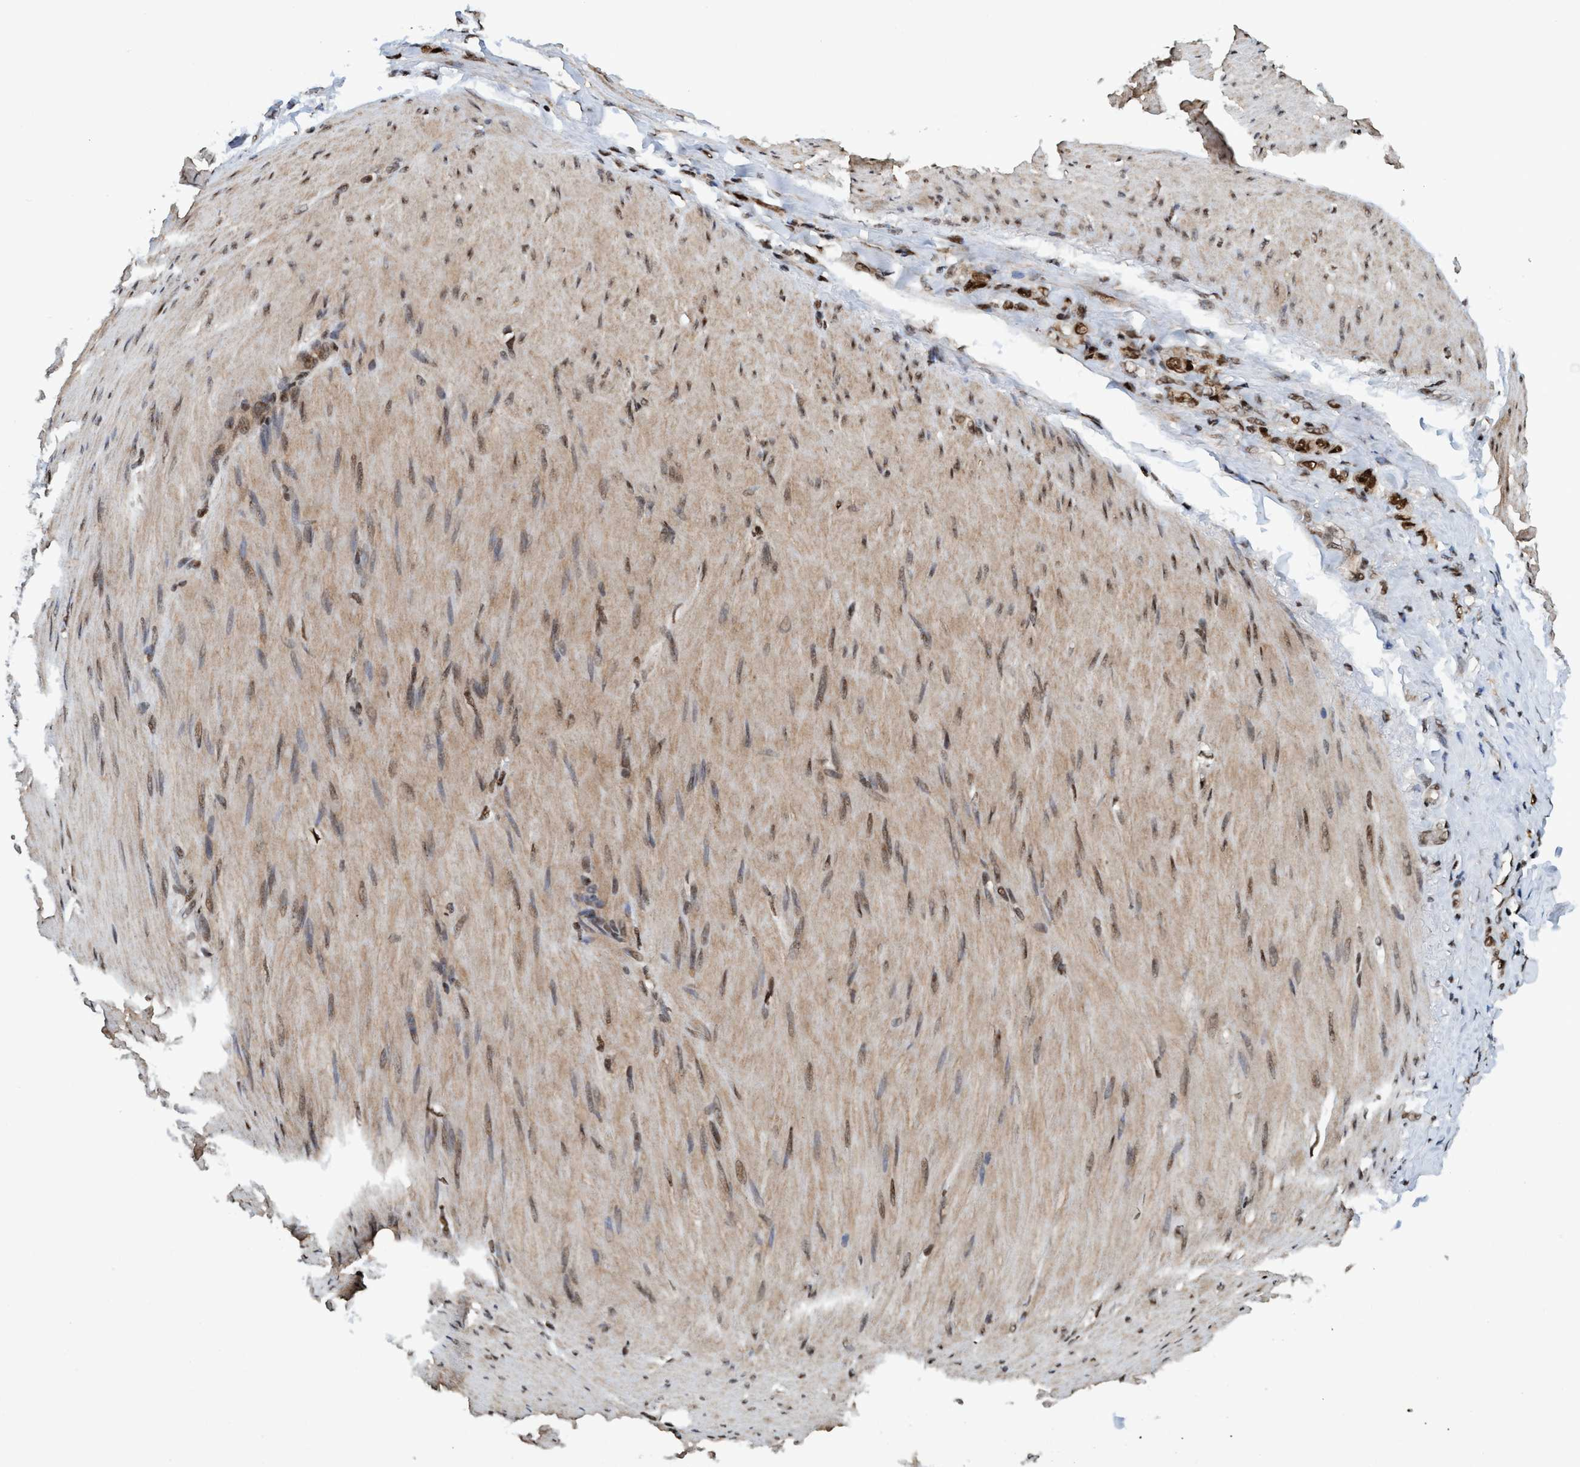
{"staining": {"intensity": "moderate", "quantity": "25%-75%", "location": "nuclear"}, "tissue": "stomach cancer", "cell_type": "Tumor cells", "image_type": "cancer", "snomed": [{"axis": "morphology", "description": "Adenocarcinoma, NOS"}, {"axis": "topography", "description": "Stomach"}], "caption": "Immunohistochemical staining of adenocarcinoma (stomach) reveals medium levels of moderate nuclear protein positivity in about 25%-75% of tumor cells. (DAB IHC with brightfield microscopy, high magnification).", "gene": "TOPBP1", "patient": {"sex": "male", "age": 82}}